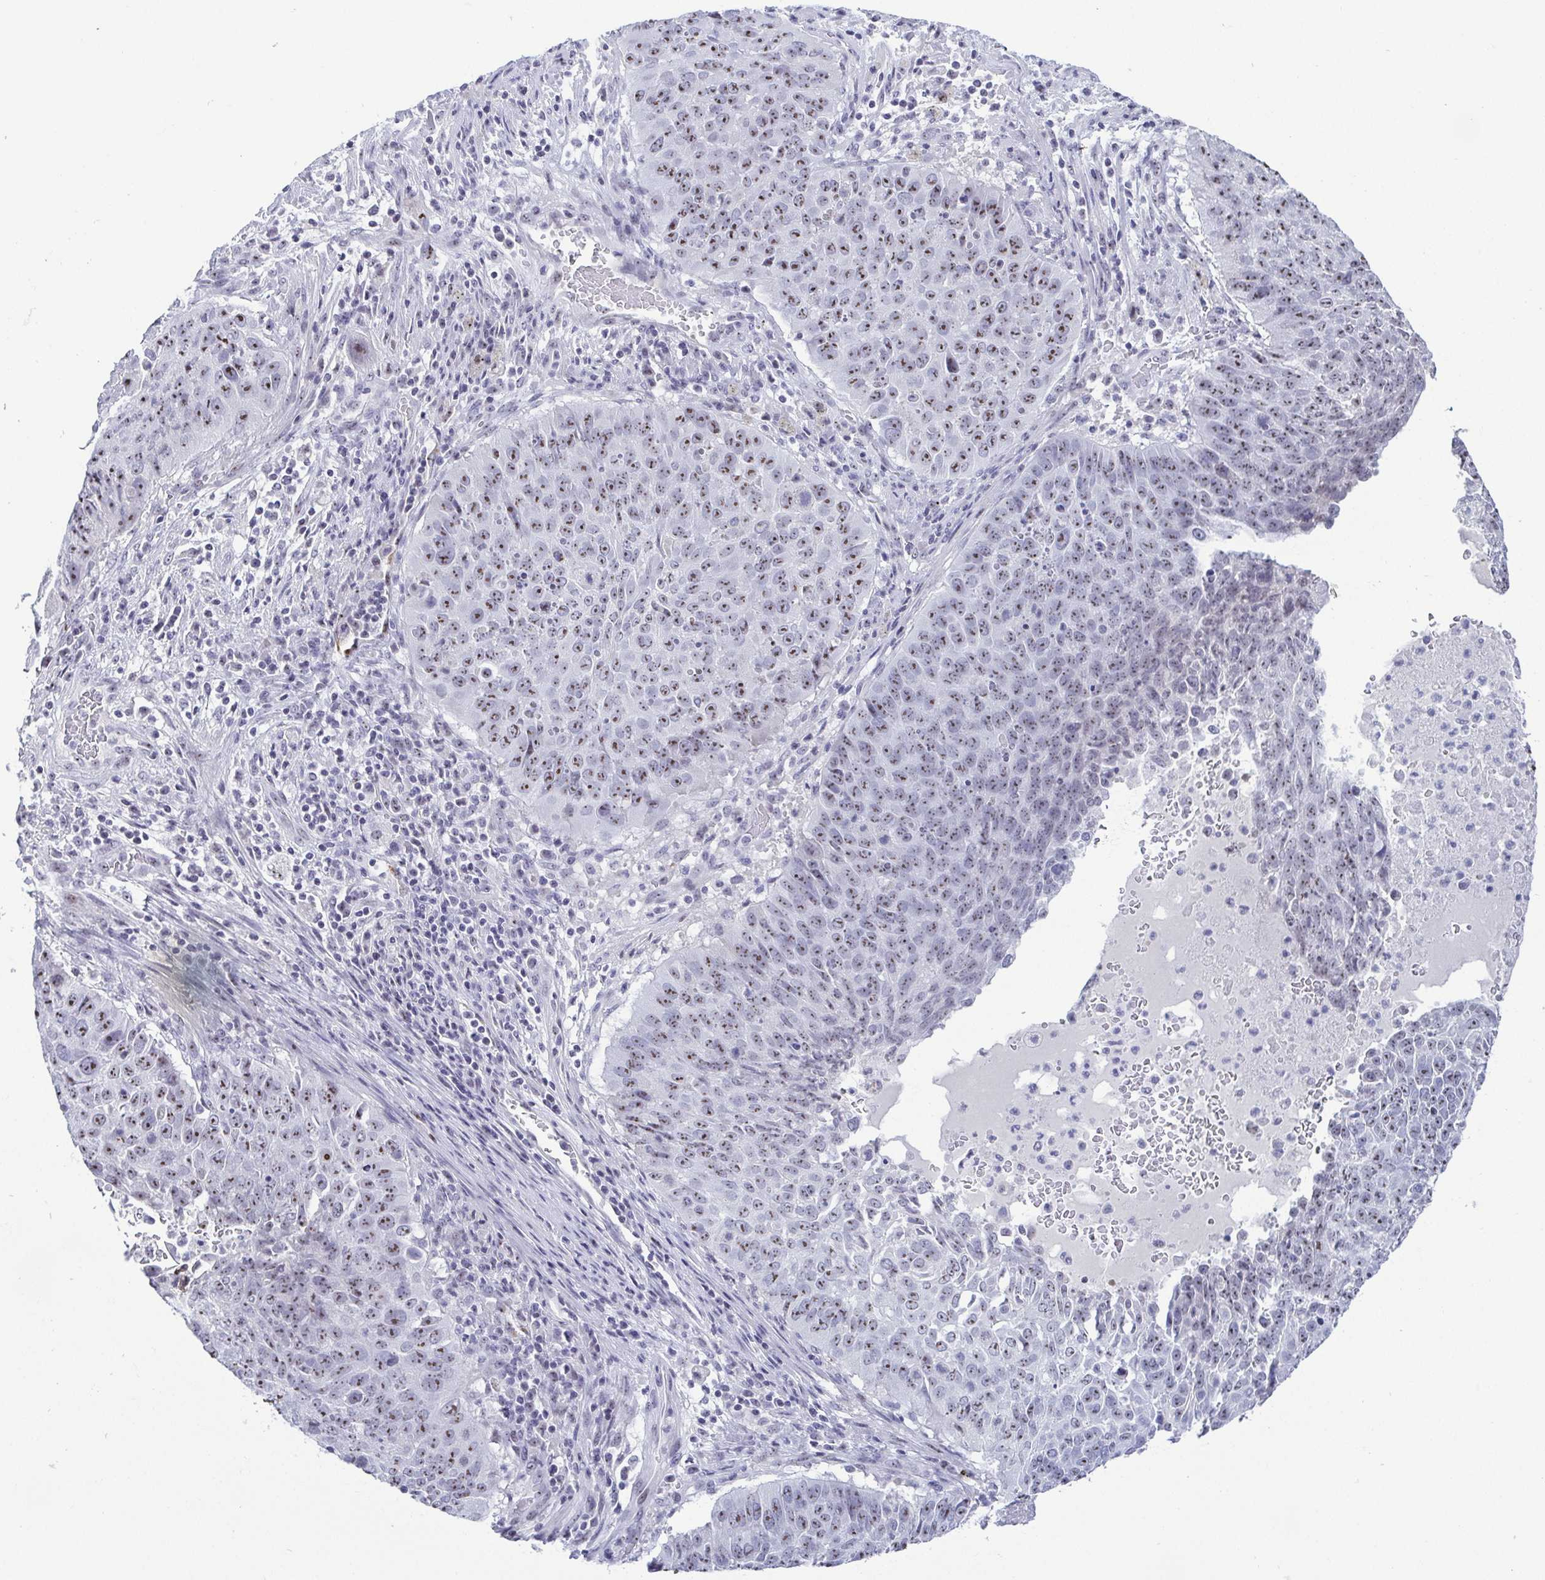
{"staining": {"intensity": "moderate", "quantity": ">75%", "location": "nuclear"}, "tissue": "lung cancer", "cell_type": "Tumor cells", "image_type": "cancer", "snomed": [{"axis": "morphology", "description": "Normal tissue, NOS"}, {"axis": "morphology", "description": "Squamous cell carcinoma, NOS"}, {"axis": "topography", "description": "Bronchus"}, {"axis": "topography", "description": "Lung"}], "caption": "About >75% of tumor cells in lung squamous cell carcinoma show moderate nuclear protein positivity as visualized by brown immunohistochemical staining.", "gene": "BZW1", "patient": {"sex": "male", "age": 64}}